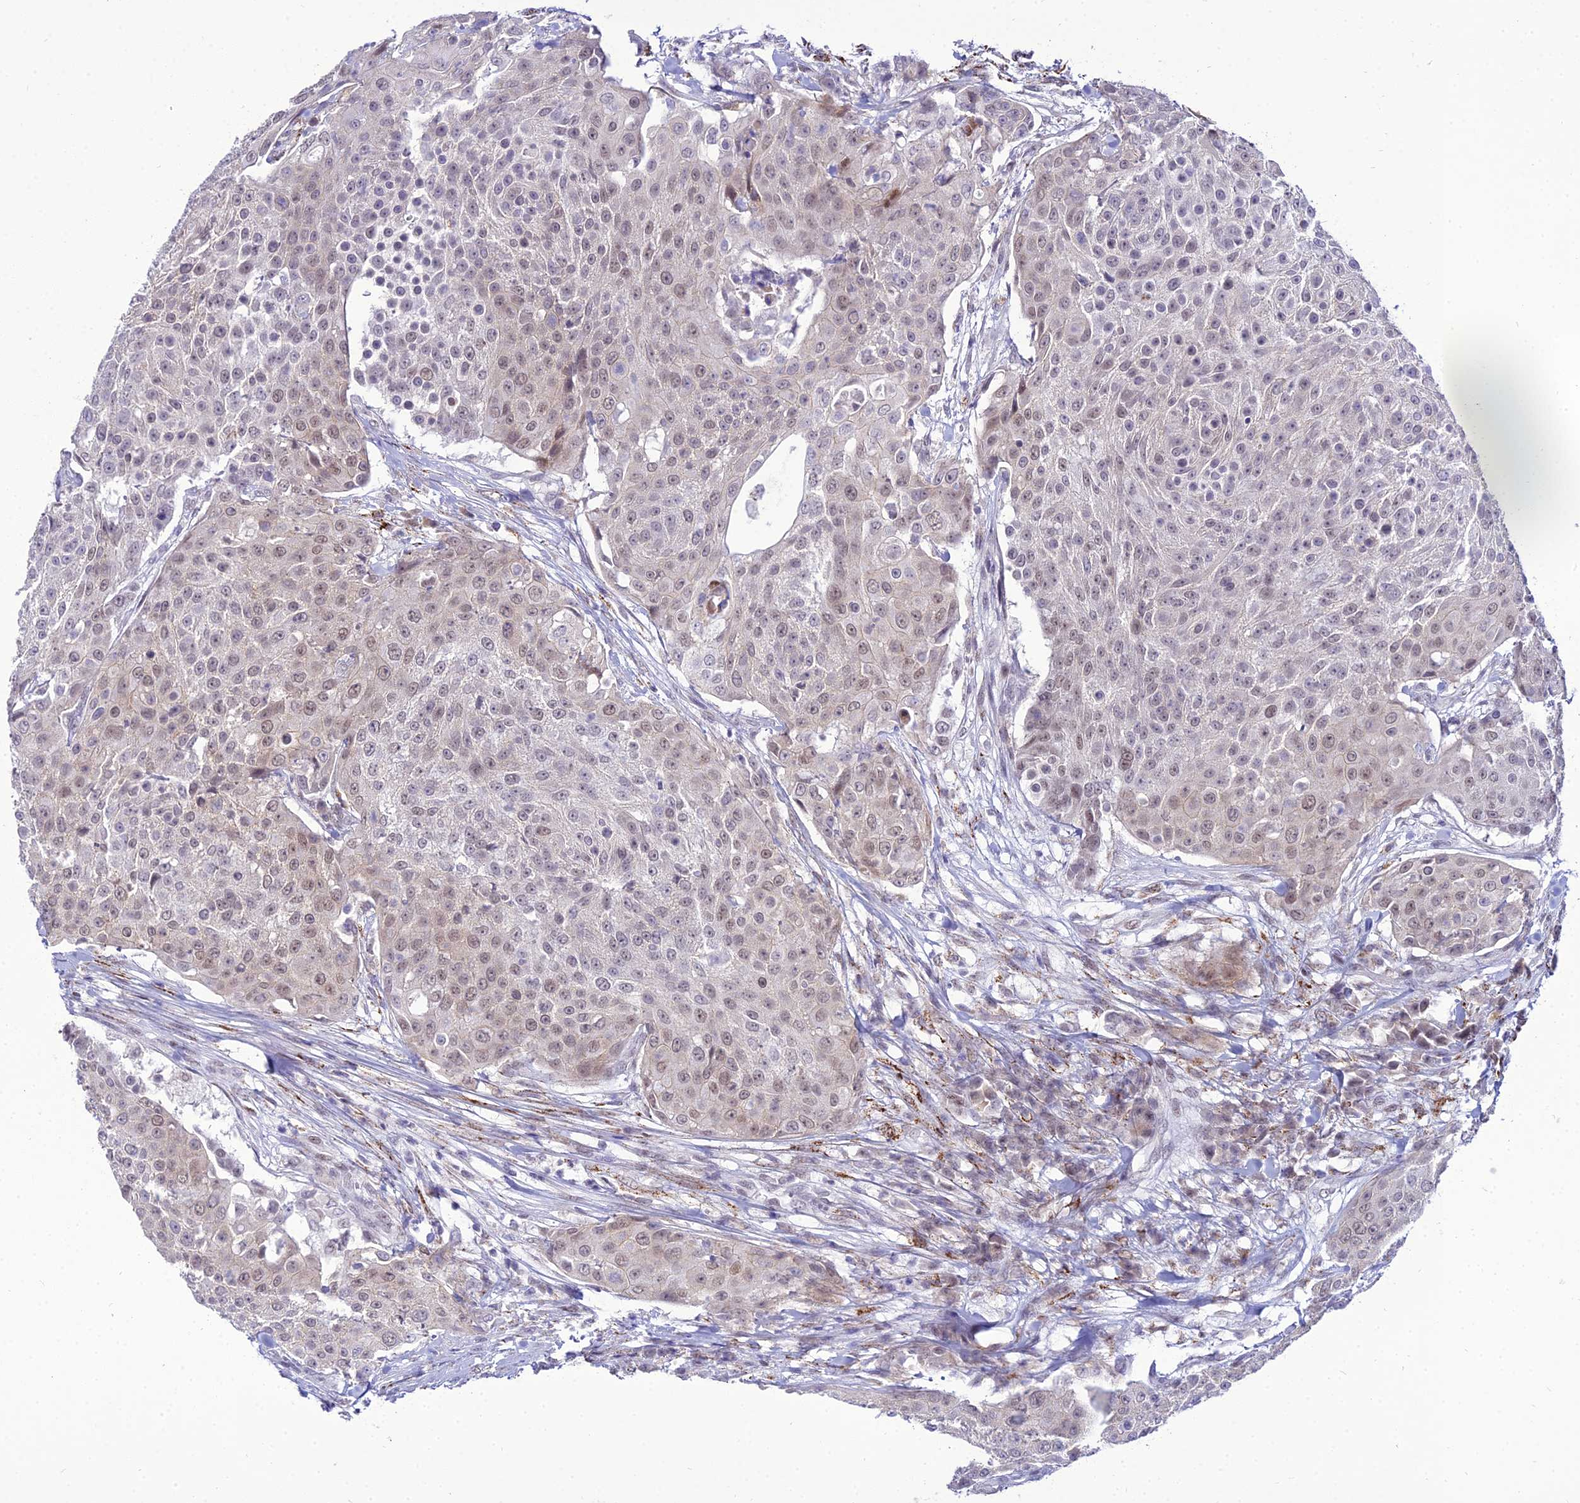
{"staining": {"intensity": "weak", "quantity": ">75%", "location": "cytoplasmic/membranous,nuclear"}, "tissue": "urothelial cancer", "cell_type": "Tumor cells", "image_type": "cancer", "snomed": [{"axis": "morphology", "description": "Urothelial carcinoma, High grade"}, {"axis": "topography", "description": "Urinary bladder"}], "caption": "Urothelial cancer tissue reveals weak cytoplasmic/membranous and nuclear staining in about >75% of tumor cells", "gene": "C6orf163", "patient": {"sex": "female", "age": 63}}